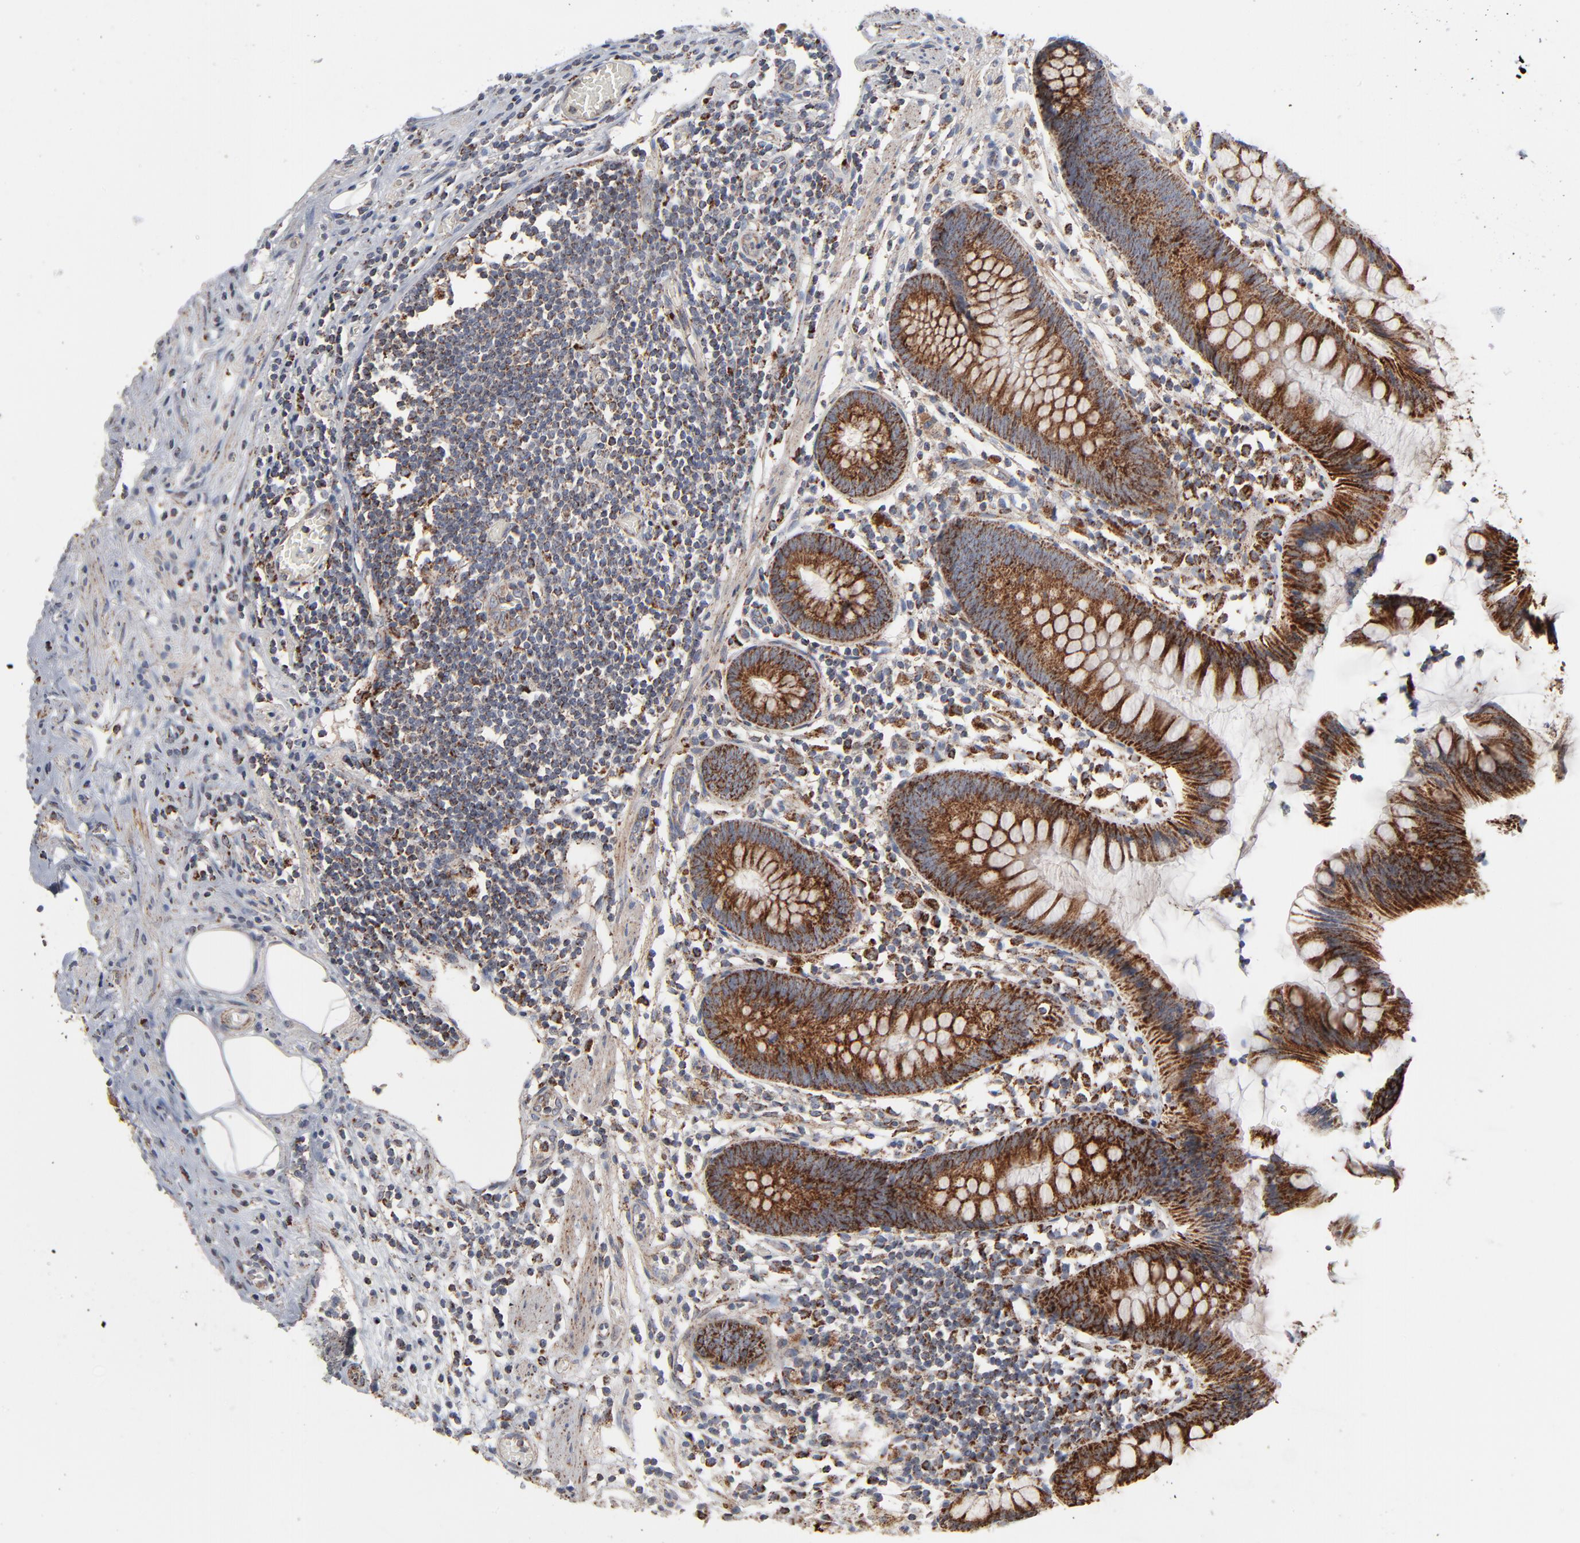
{"staining": {"intensity": "strong", "quantity": ">75%", "location": "cytoplasmic/membranous"}, "tissue": "appendix", "cell_type": "Glandular cells", "image_type": "normal", "snomed": [{"axis": "morphology", "description": "Normal tissue, NOS"}, {"axis": "topography", "description": "Appendix"}], "caption": "Normal appendix was stained to show a protein in brown. There is high levels of strong cytoplasmic/membranous expression in approximately >75% of glandular cells. (Brightfield microscopy of DAB IHC at high magnification).", "gene": "UQCRC1", "patient": {"sex": "male", "age": 38}}